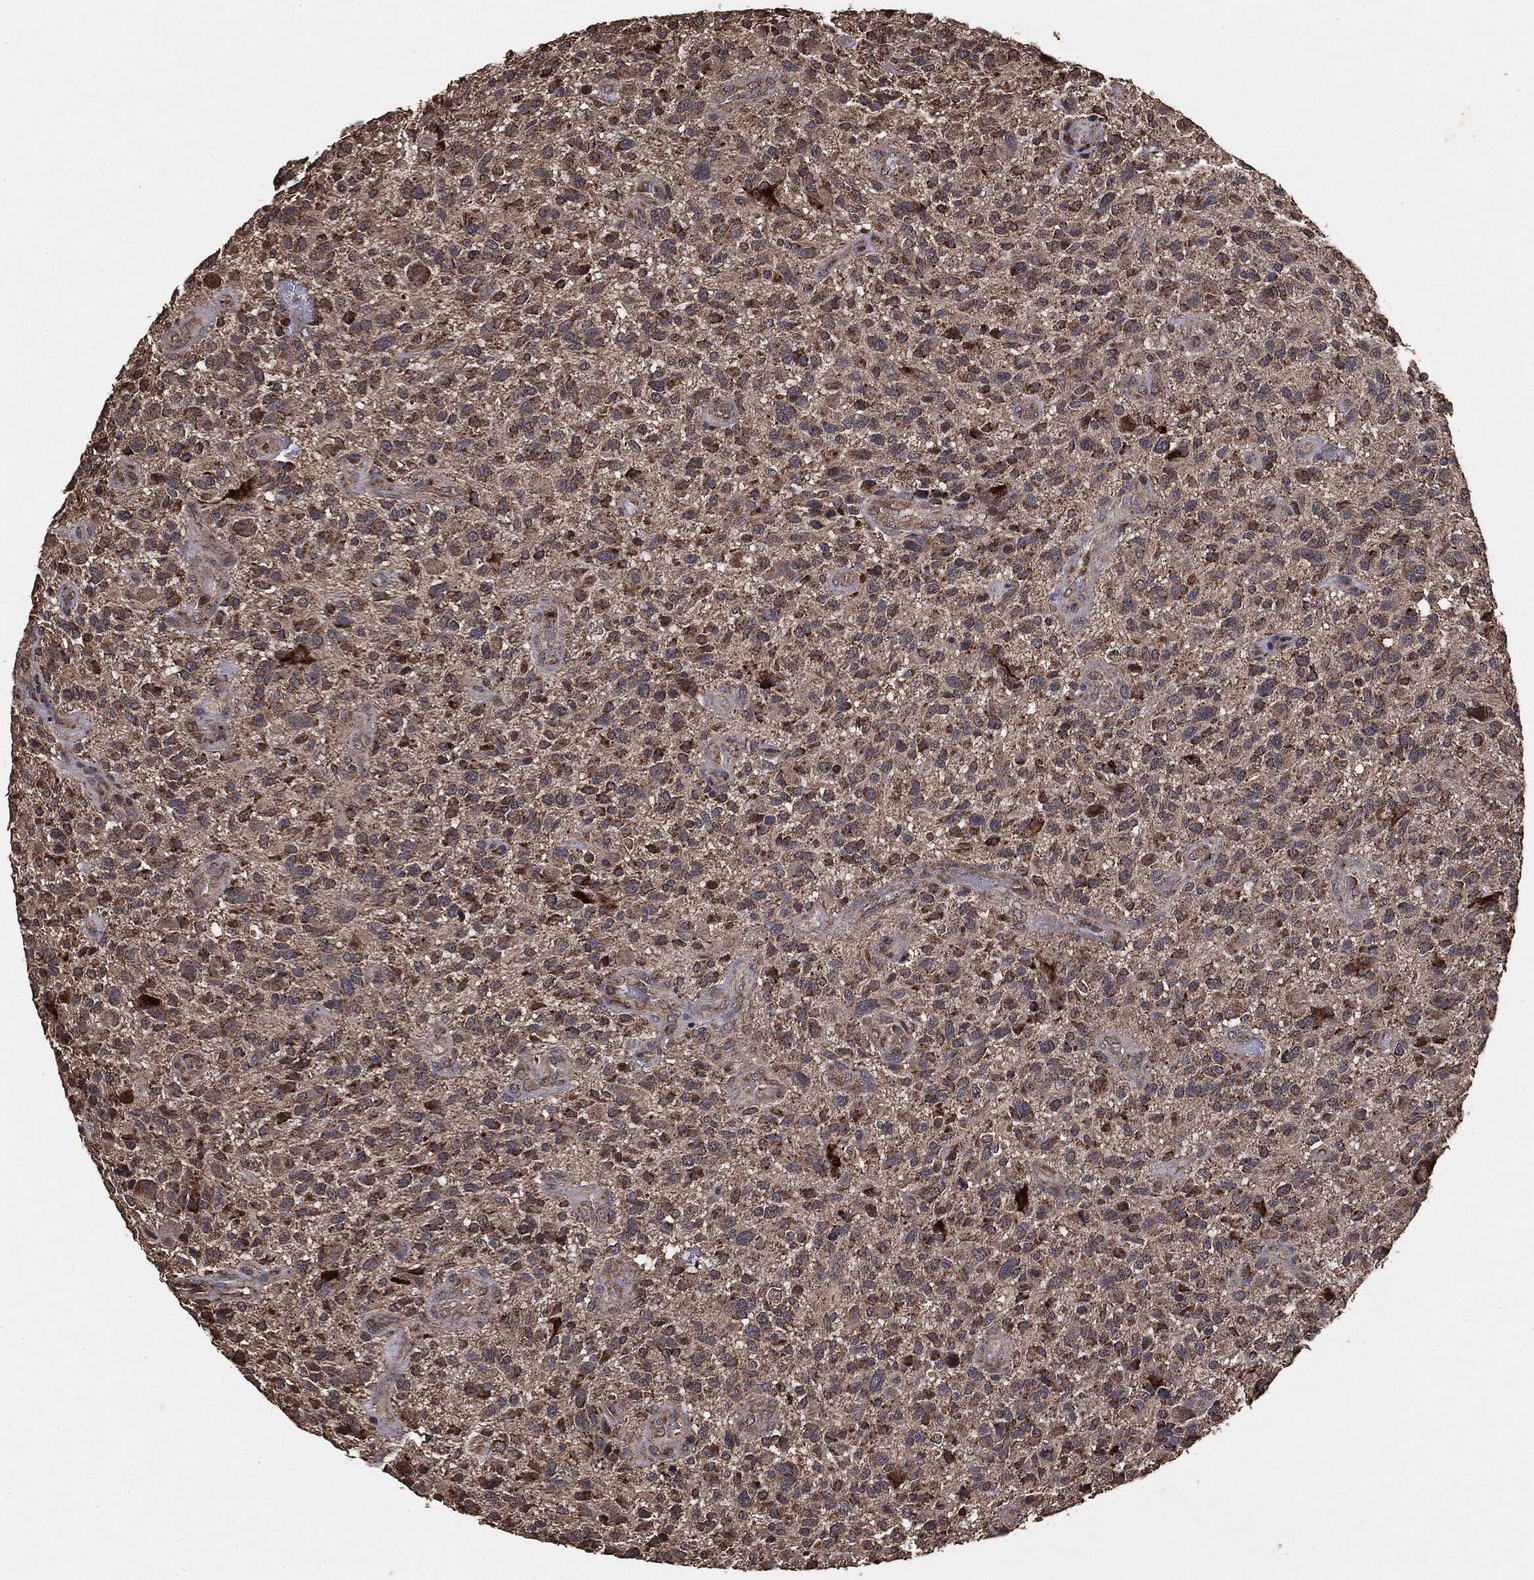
{"staining": {"intensity": "moderate", "quantity": ">75%", "location": "cytoplasmic/membranous"}, "tissue": "glioma", "cell_type": "Tumor cells", "image_type": "cancer", "snomed": [{"axis": "morphology", "description": "Glioma, malignant, High grade"}, {"axis": "topography", "description": "Brain"}], "caption": "Immunohistochemical staining of human malignant glioma (high-grade) displays medium levels of moderate cytoplasmic/membranous protein staining in approximately >75% of tumor cells.", "gene": "MTOR", "patient": {"sex": "male", "age": 47}}